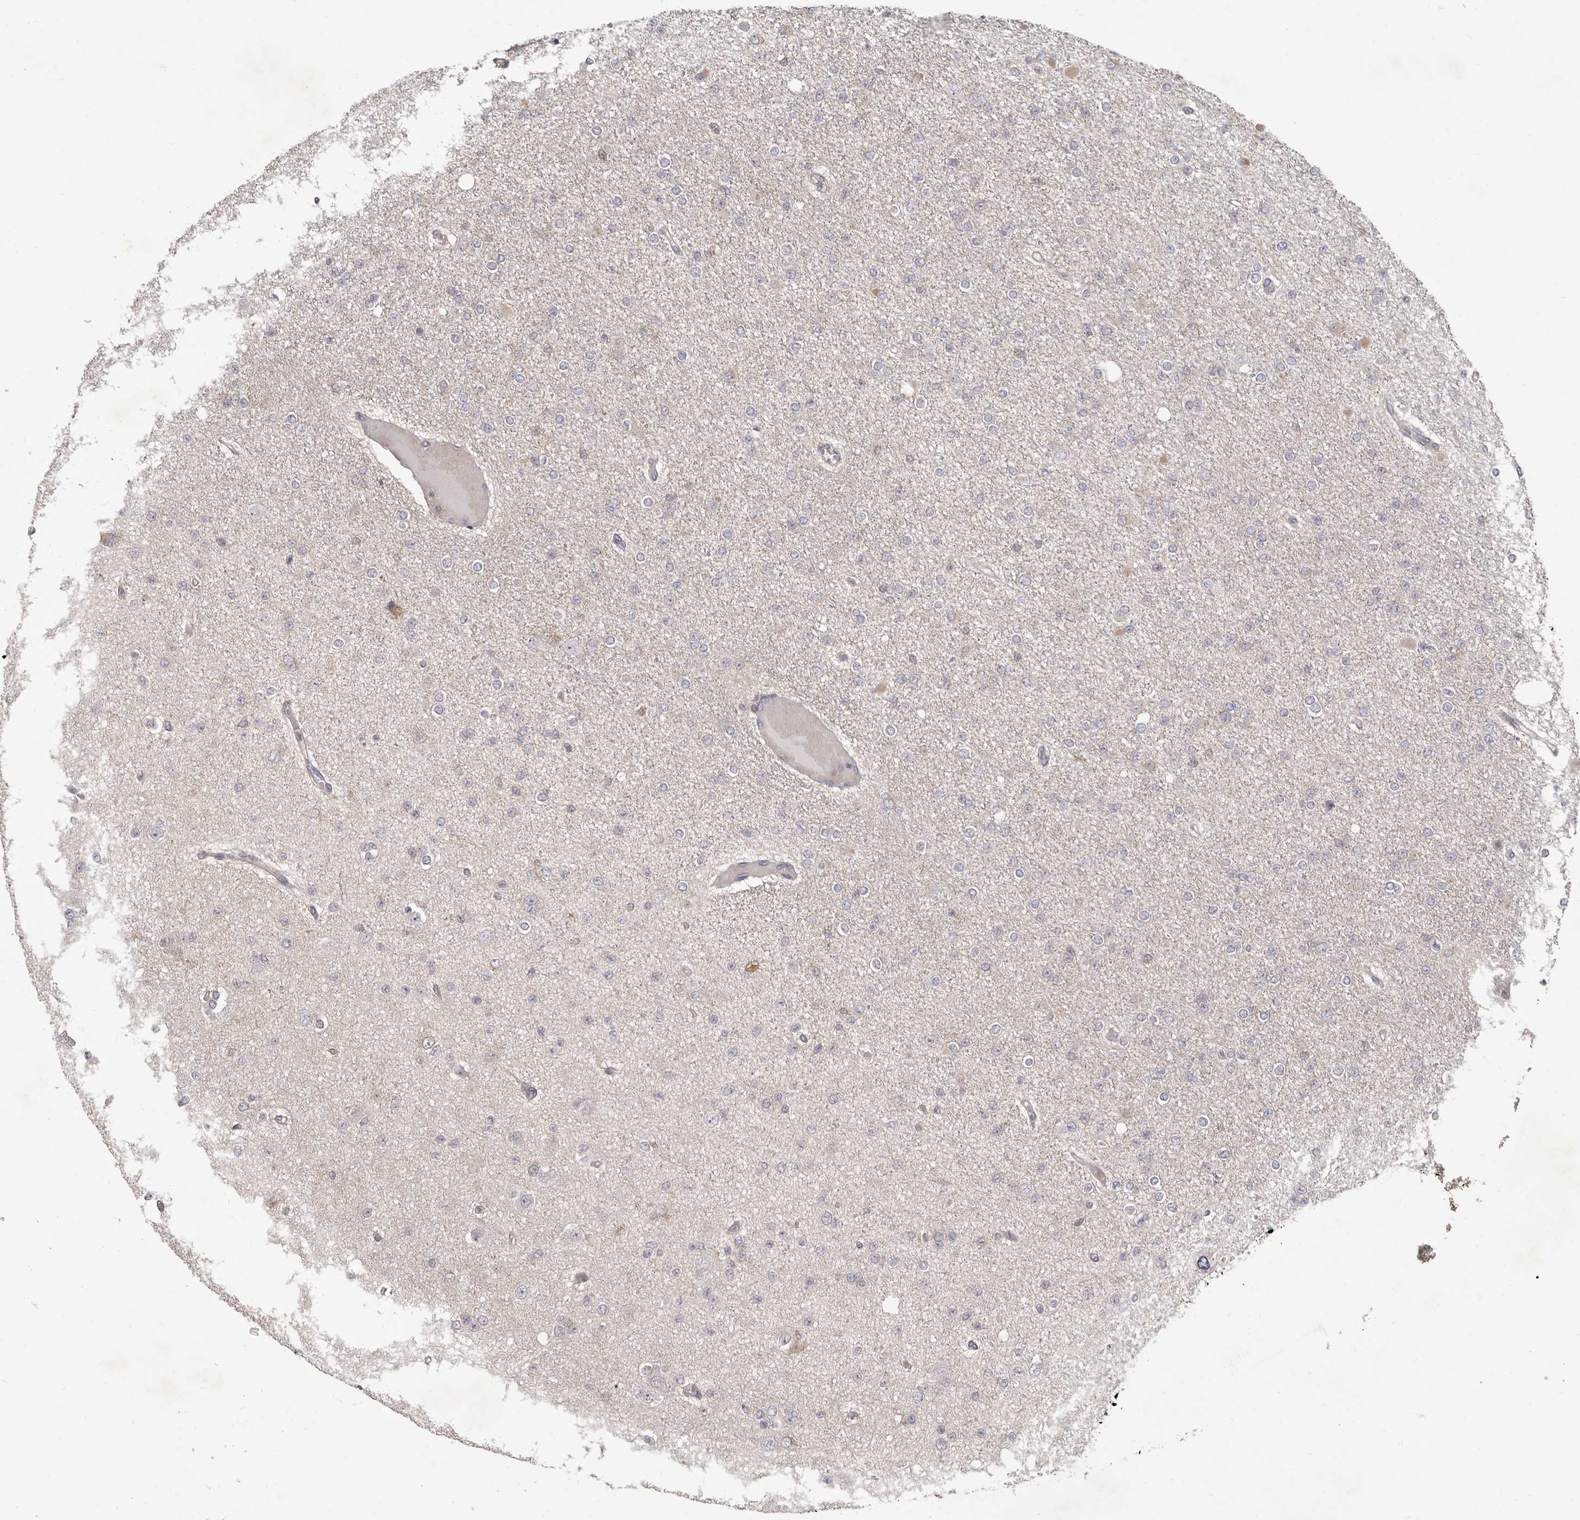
{"staining": {"intensity": "negative", "quantity": "none", "location": "none"}, "tissue": "glioma", "cell_type": "Tumor cells", "image_type": "cancer", "snomed": [{"axis": "morphology", "description": "Glioma, malignant, Low grade"}, {"axis": "topography", "description": "Brain"}], "caption": "This is an immunohistochemistry photomicrograph of human low-grade glioma (malignant). There is no expression in tumor cells.", "gene": "APEH", "patient": {"sex": "female", "age": 22}}